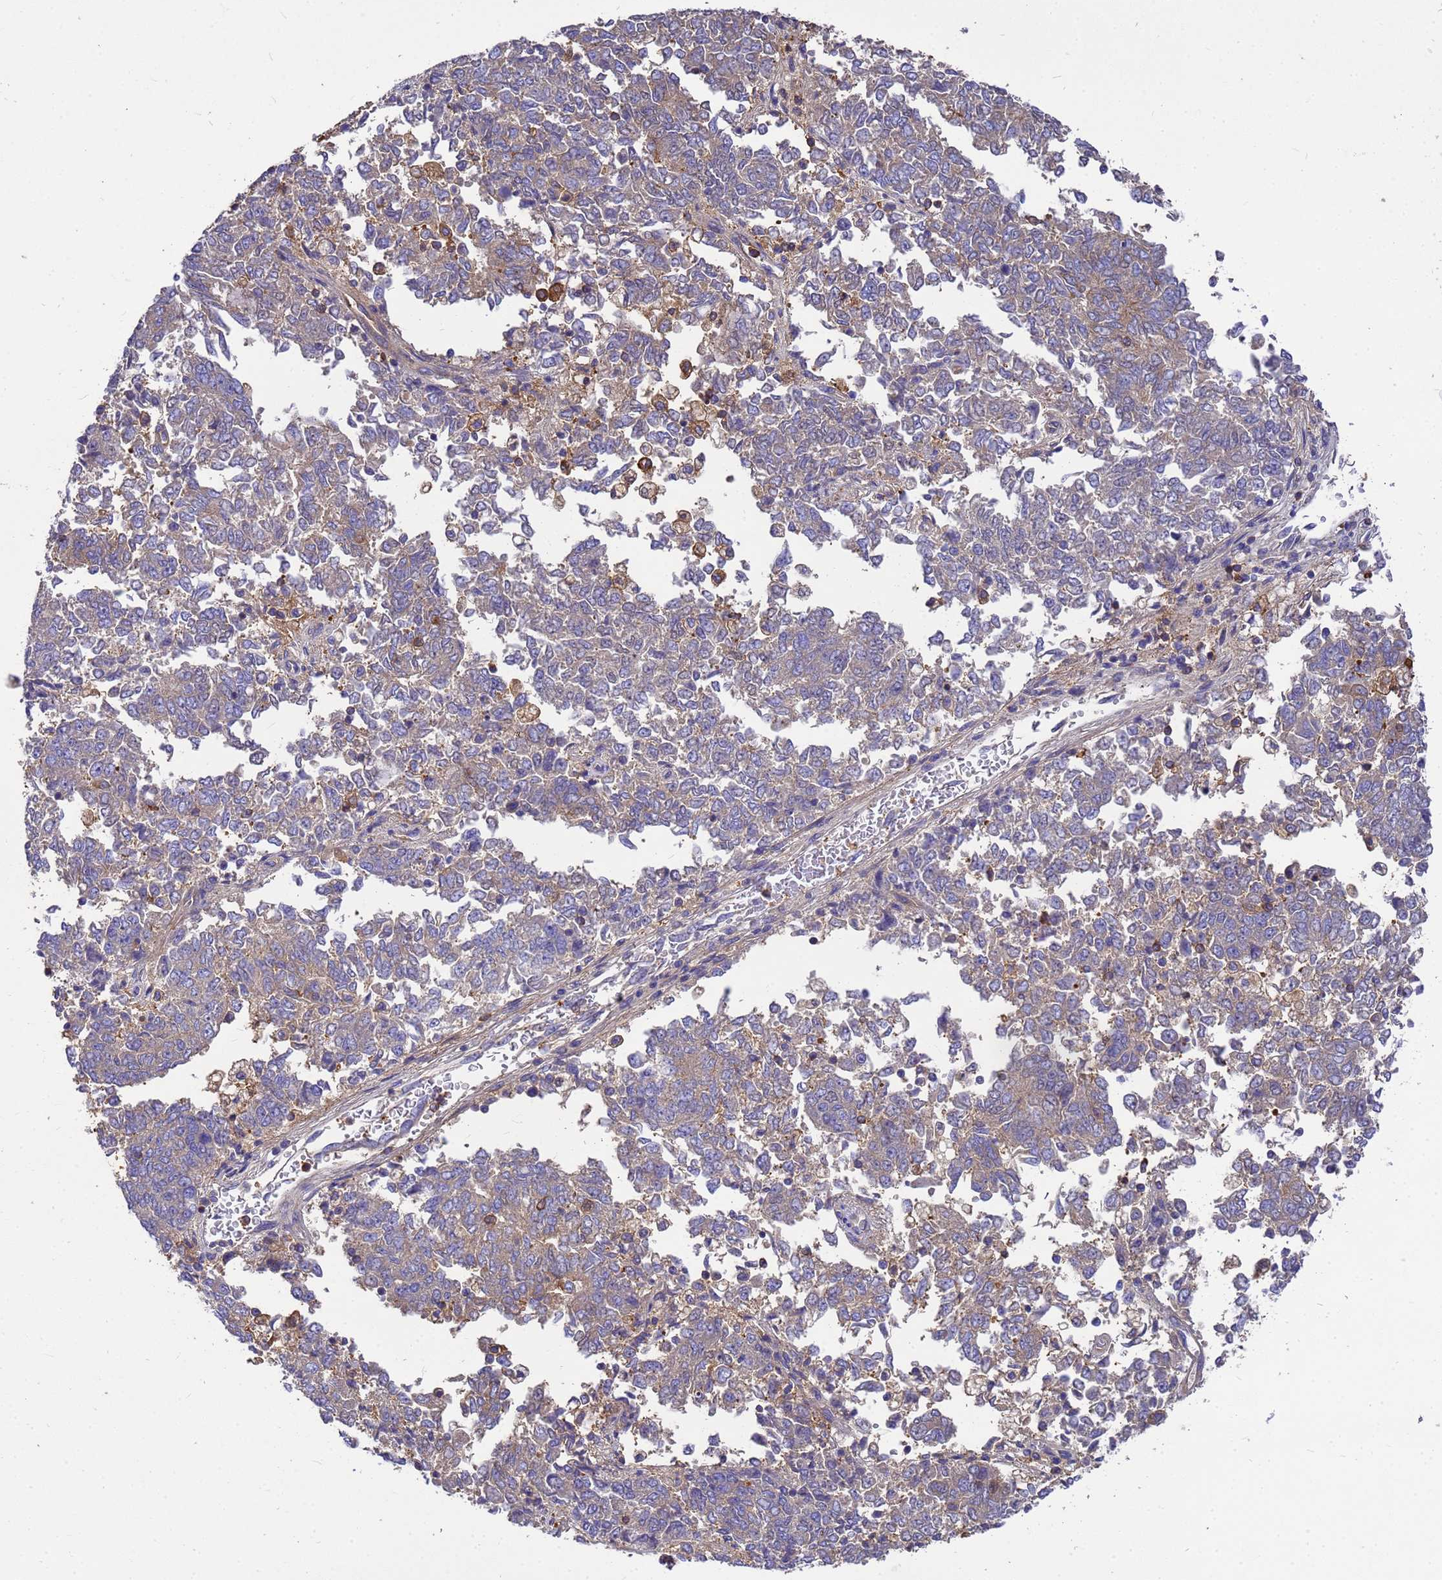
{"staining": {"intensity": "weak", "quantity": "25%-75%", "location": "cytoplasmic/membranous"}, "tissue": "endometrial cancer", "cell_type": "Tumor cells", "image_type": "cancer", "snomed": [{"axis": "morphology", "description": "Adenocarcinoma, NOS"}, {"axis": "topography", "description": "Endometrium"}], "caption": "Protein expression analysis of human adenocarcinoma (endometrial) reveals weak cytoplasmic/membranous expression in approximately 25%-75% of tumor cells.", "gene": "ZNF235", "patient": {"sex": "female", "age": 80}}